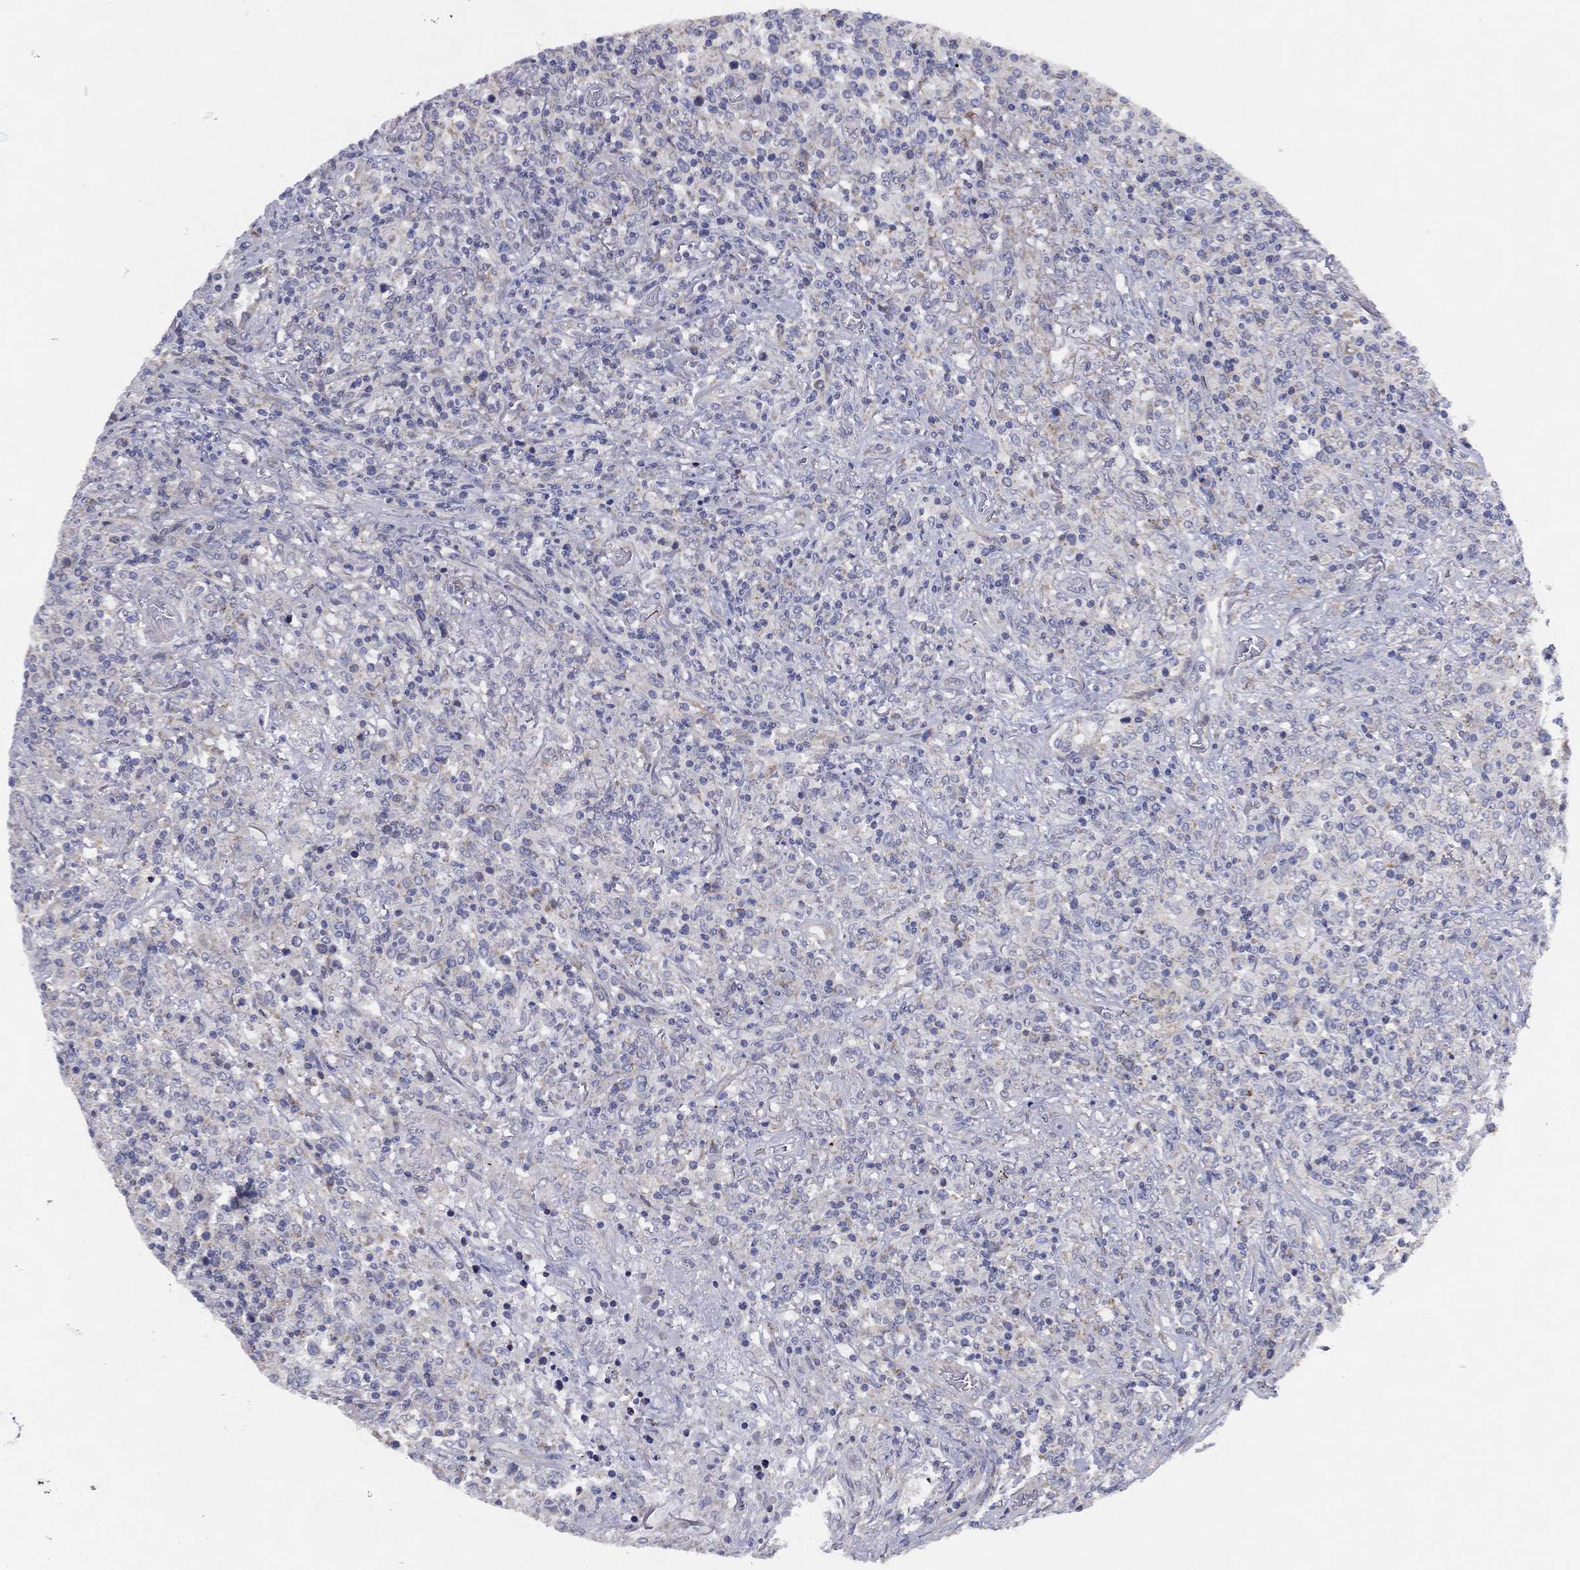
{"staining": {"intensity": "negative", "quantity": "none", "location": "none"}, "tissue": "lymphoma", "cell_type": "Tumor cells", "image_type": "cancer", "snomed": [{"axis": "morphology", "description": "Malignant lymphoma, non-Hodgkin's type, High grade"}, {"axis": "topography", "description": "Lung"}], "caption": "Tumor cells are negative for brown protein staining in lymphoma.", "gene": "ZNF223", "patient": {"sex": "male", "age": 79}}